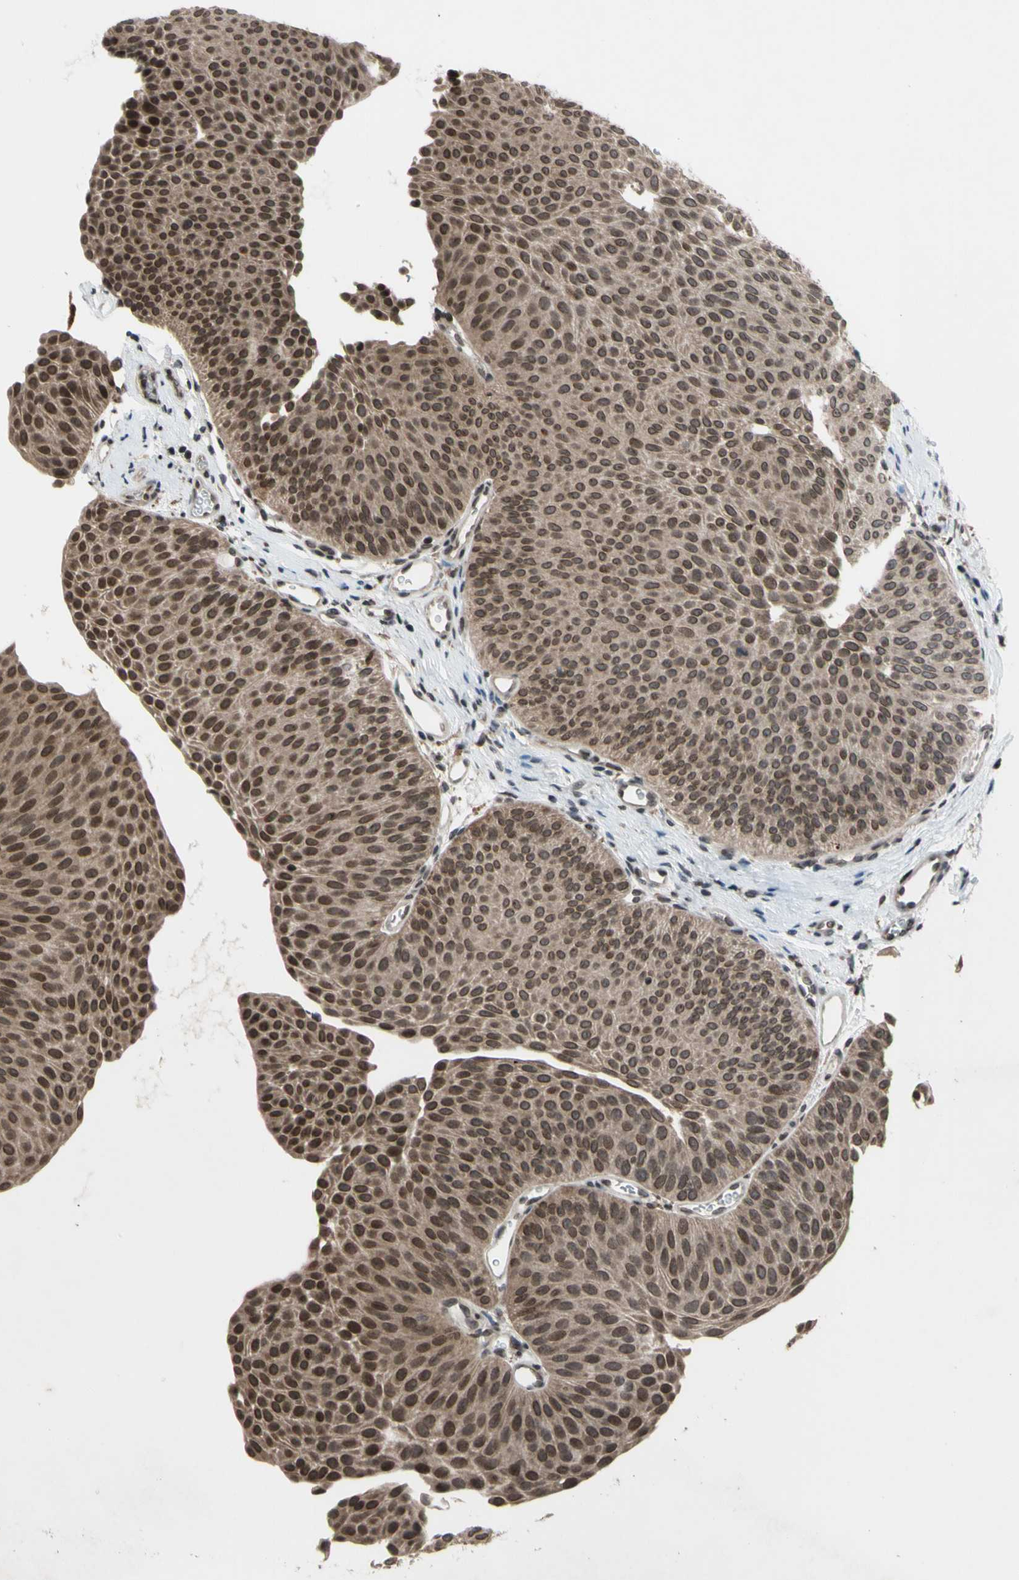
{"staining": {"intensity": "moderate", "quantity": ">75%", "location": "nuclear"}, "tissue": "urothelial cancer", "cell_type": "Tumor cells", "image_type": "cancer", "snomed": [{"axis": "morphology", "description": "Urothelial carcinoma, Low grade"}, {"axis": "topography", "description": "Urinary bladder"}], "caption": "Protein expression analysis of low-grade urothelial carcinoma exhibits moderate nuclear expression in approximately >75% of tumor cells. The staining was performed using DAB, with brown indicating positive protein expression. Nuclei are stained blue with hematoxylin.", "gene": "XPO1", "patient": {"sex": "female", "age": 60}}